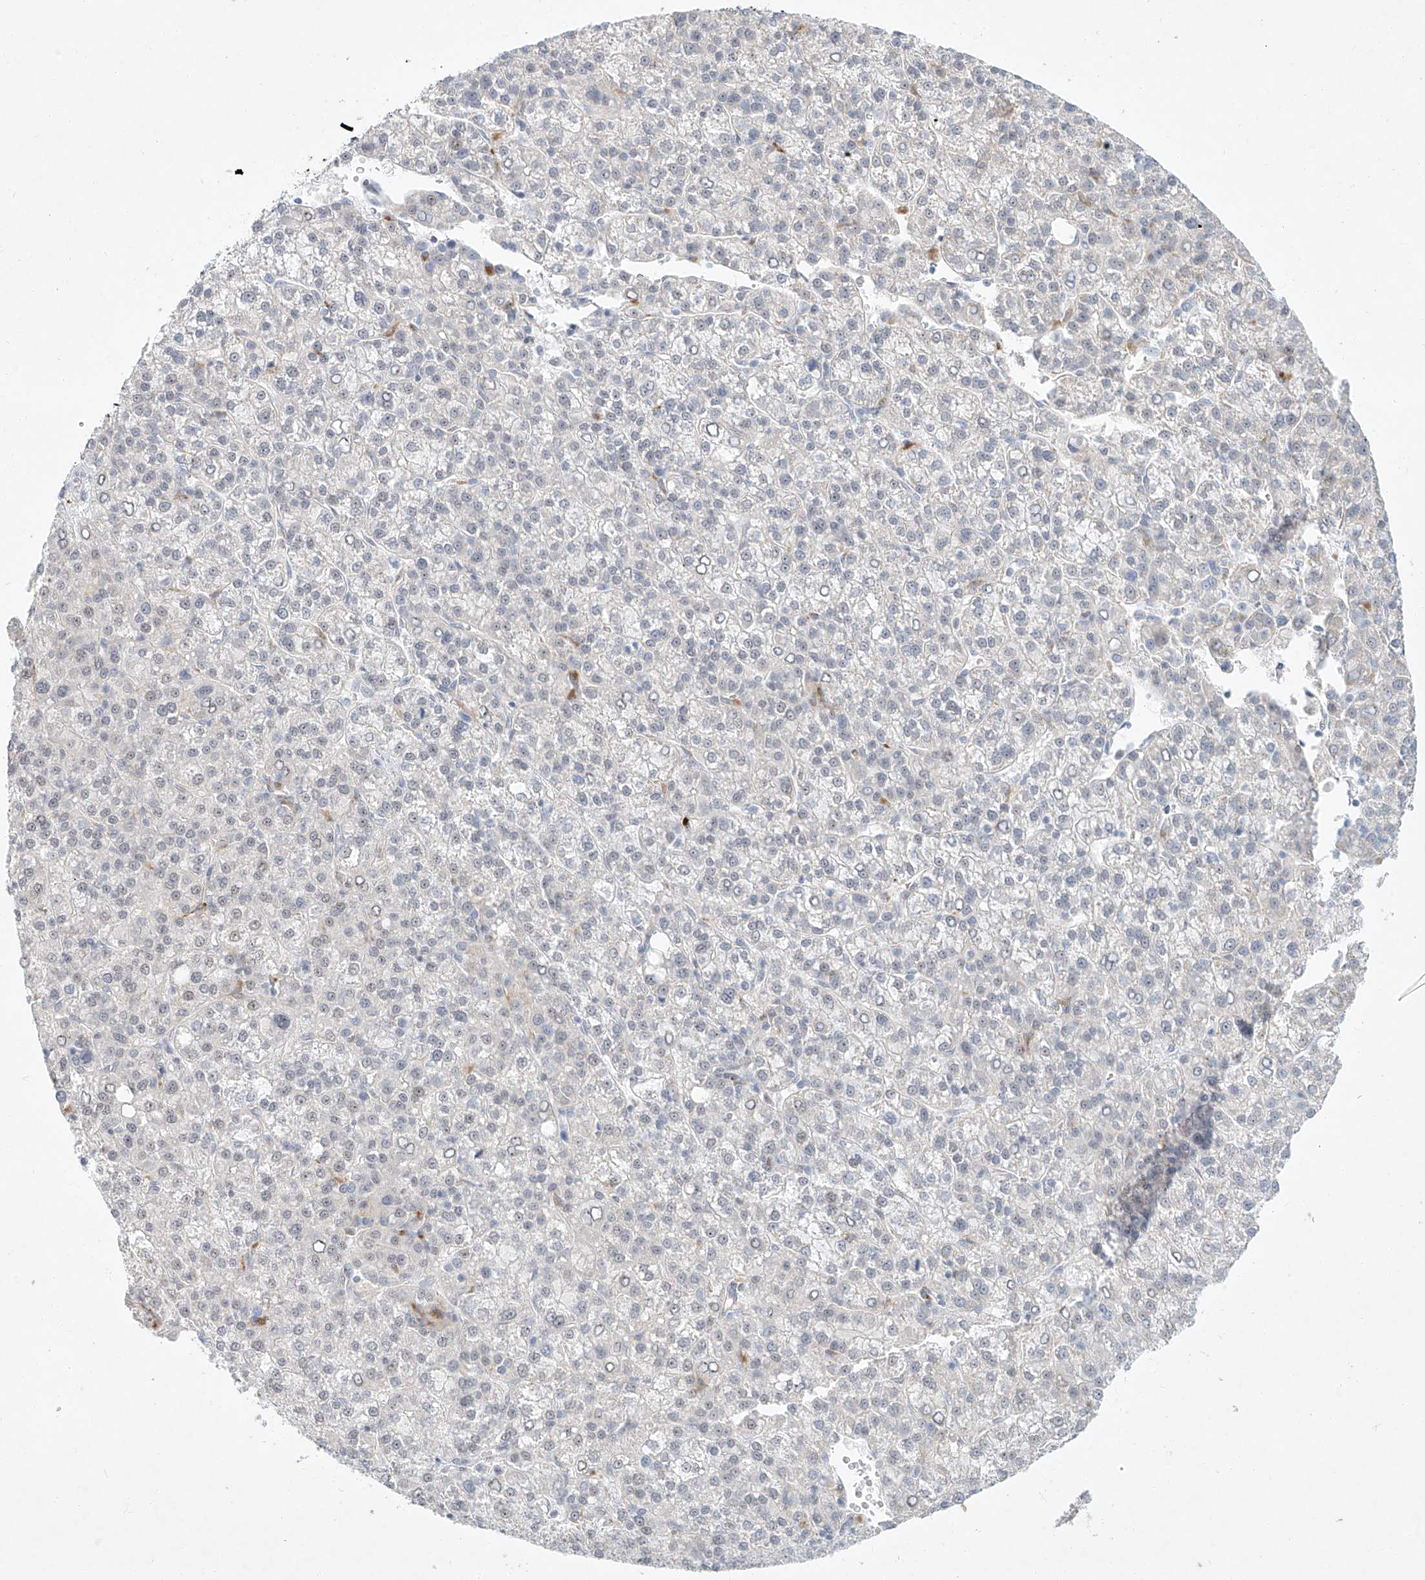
{"staining": {"intensity": "negative", "quantity": "none", "location": "none"}, "tissue": "liver cancer", "cell_type": "Tumor cells", "image_type": "cancer", "snomed": [{"axis": "morphology", "description": "Carcinoma, Hepatocellular, NOS"}, {"axis": "topography", "description": "Liver"}], "caption": "A high-resolution image shows immunohistochemistry staining of hepatocellular carcinoma (liver), which reveals no significant positivity in tumor cells.", "gene": "PAK6", "patient": {"sex": "female", "age": 58}}